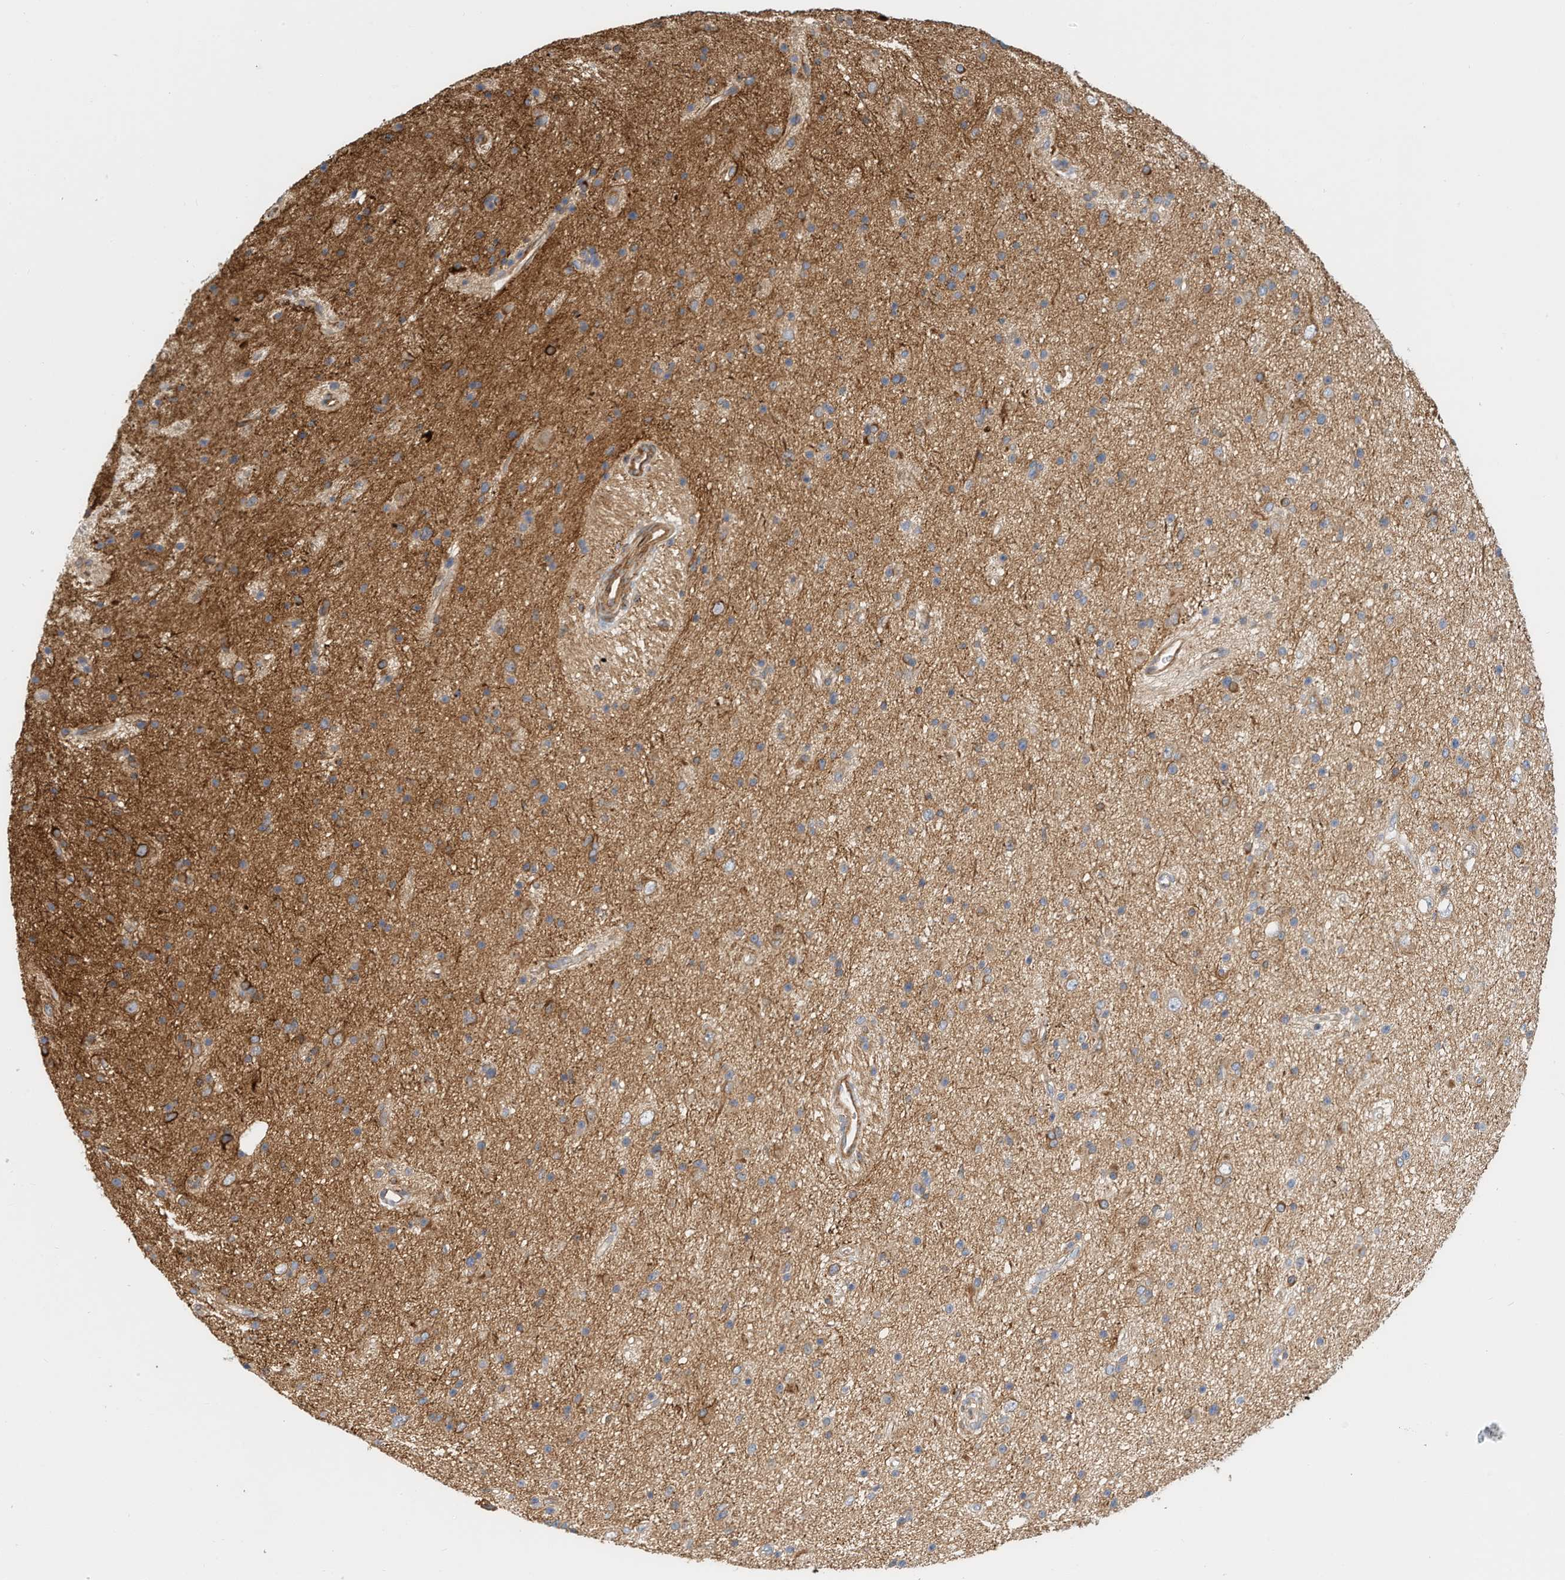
{"staining": {"intensity": "moderate", "quantity": "<25%", "location": "cytoplasmic/membranous"}, "tissue": "glioma", "cell_type": "Tumor cells", "image_type": "cancer", "snomed": [{"axis": "morphology", "description": "Glioma, malignant, Low grade"}, {"axis": "topography", "description": "Cerebral cortex"}], "caption": "This image reveals immunohistochemistry staining of human glioma, with low moderate cytoplasmic/membranous expression in about <25% of tumor cells.", "gene": "MICAL1", "patient": {"sex": "female", "age": 39}}